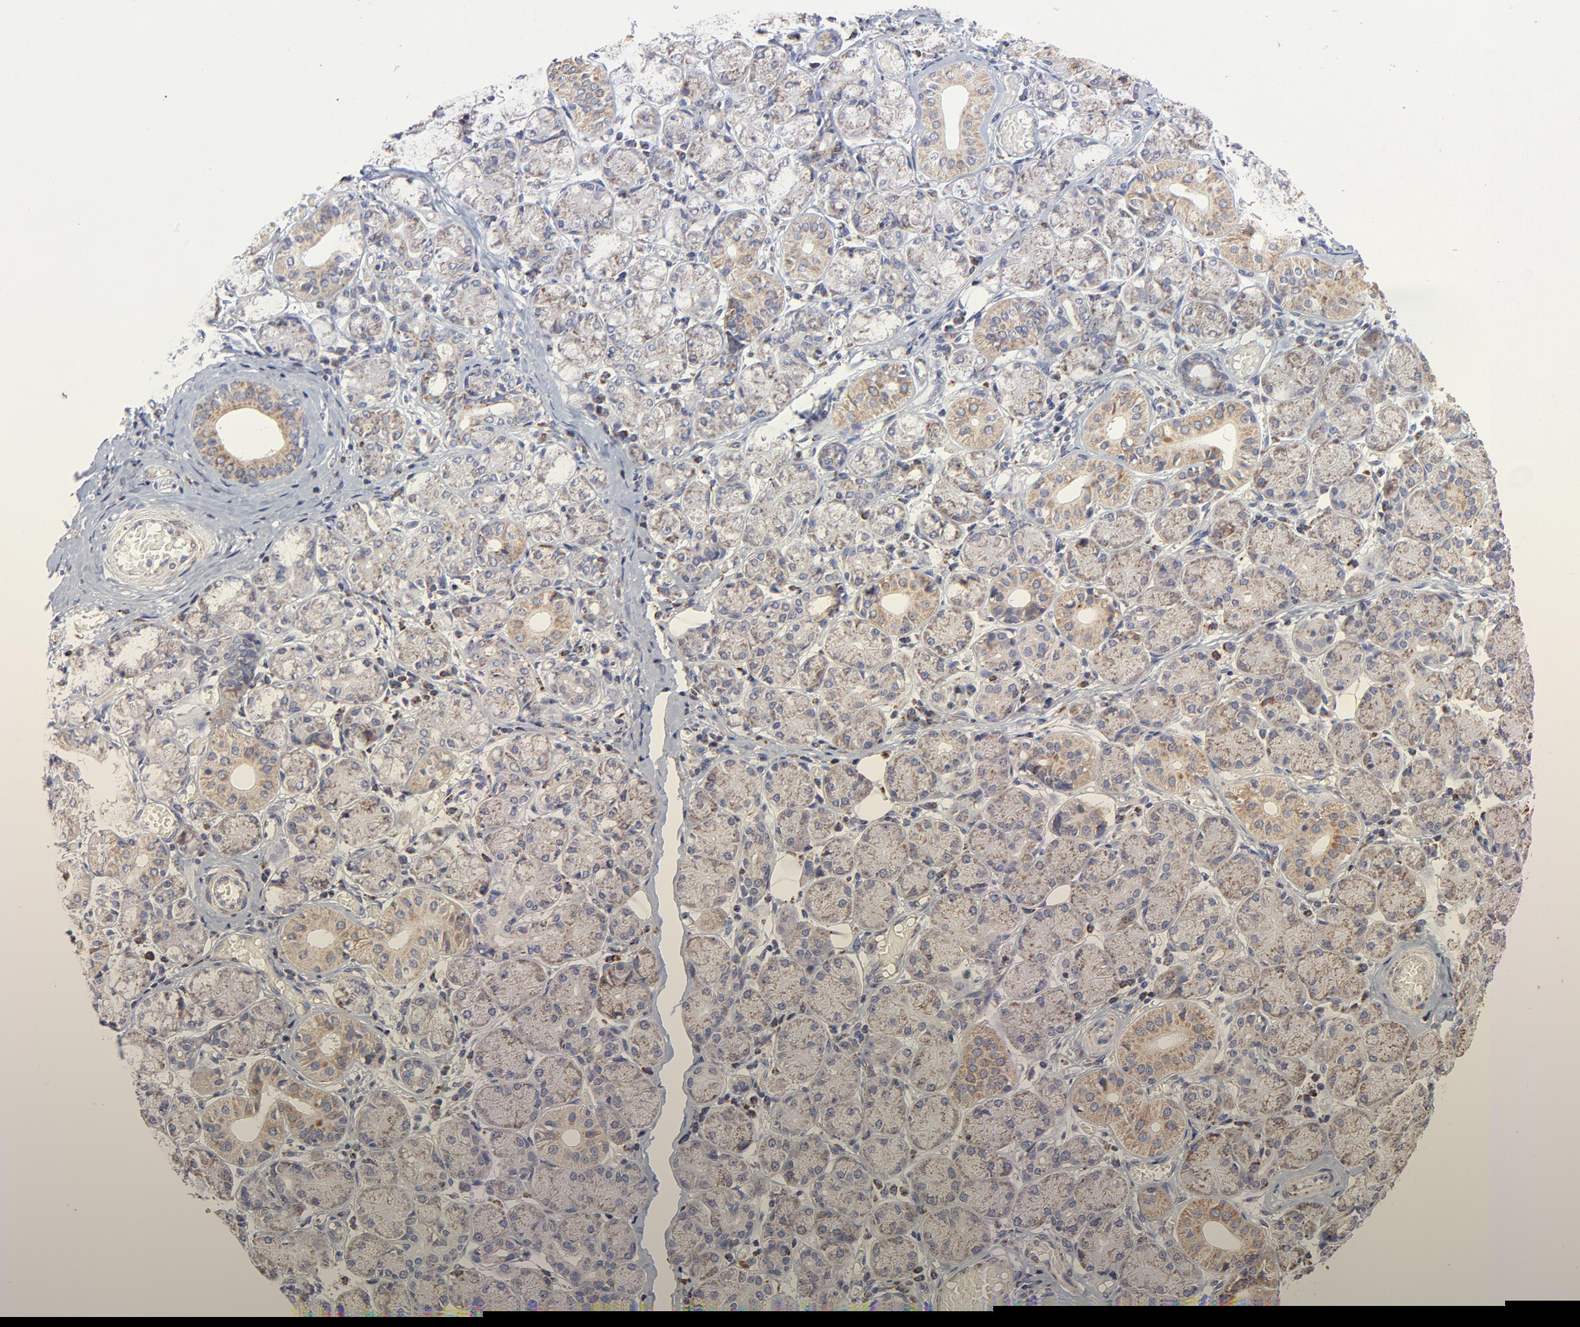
{"staining": {"intensity": "weak", "quantity": "25%-75%", "location": "cytoplasmic/membranous"}, "tissue": "salivary gland", "cell_type": "Glandular cells", "image_type": "normal", "snomed": [{"axis": "morphology", "description": "Normal tissue, NOS"}, {"axis": "topography", "description": "Salivary gland"}], "caption": "Immunohistochemical staining of unremarkable human salivary gland displays 25%-75% levels of weak cytoplasmic/membranous protein staining in about 25%-75% of glandular cells. (Brightfield microscopy of DAB IHC at high magnification).", "gene": "SSBP1", "patient": {"sex": "female", "age": 24}}